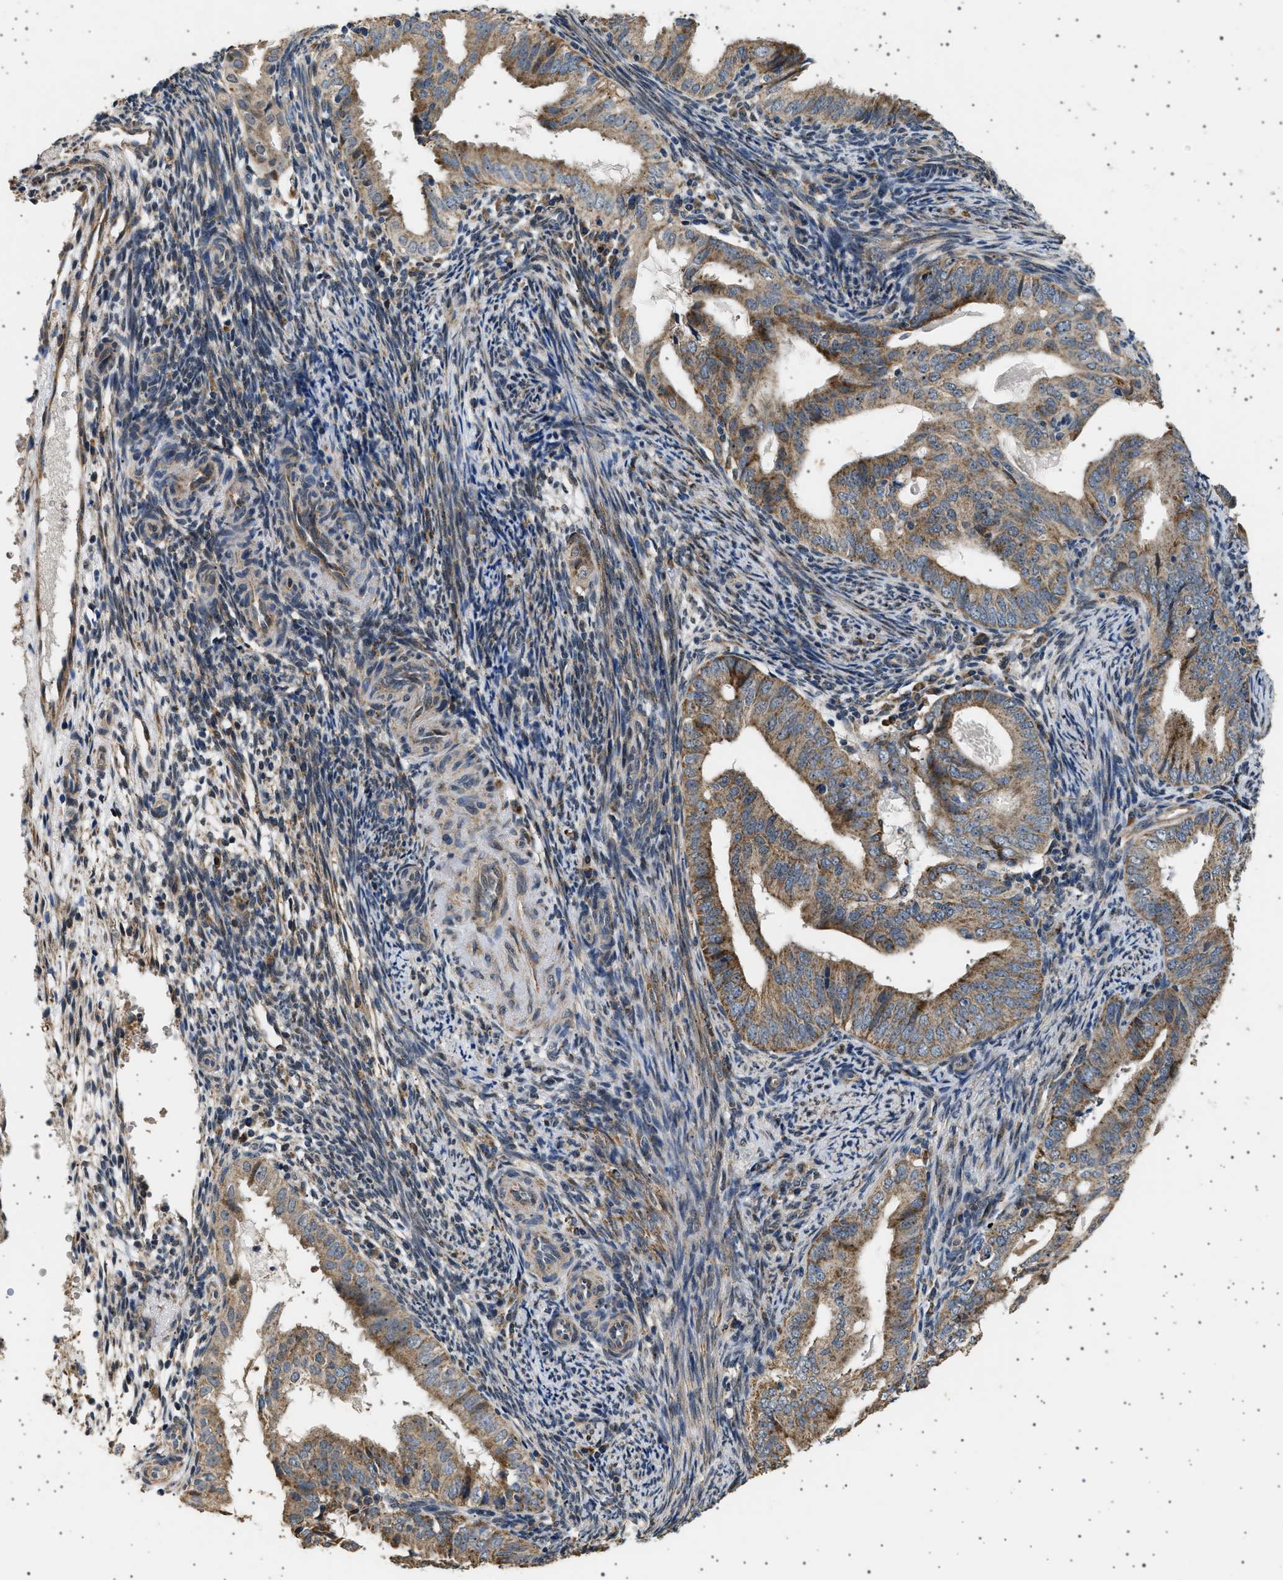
{"staining": {"intensity": "moderate", "quantity": ">75%", "location": "cytoplasmic/membranous"}, "tissue": "endometrial cancer", "cell_type": "Tumor cells", "image_type": "cancer", "snomed": [{"axis": "morphology", "description": "Adenocarcinoma, NOS"}, {"axis": "topography", "description": "Endometrium"}], "caption": "Brown immunohistochemical staining in human adenocarcinoma (endometrial) exhibits moderate cytoplasmic/membranous staining in about >75% of tumor cells.", "gene": "KCNA4", "patient": {"sex": "female", "age": 58}}